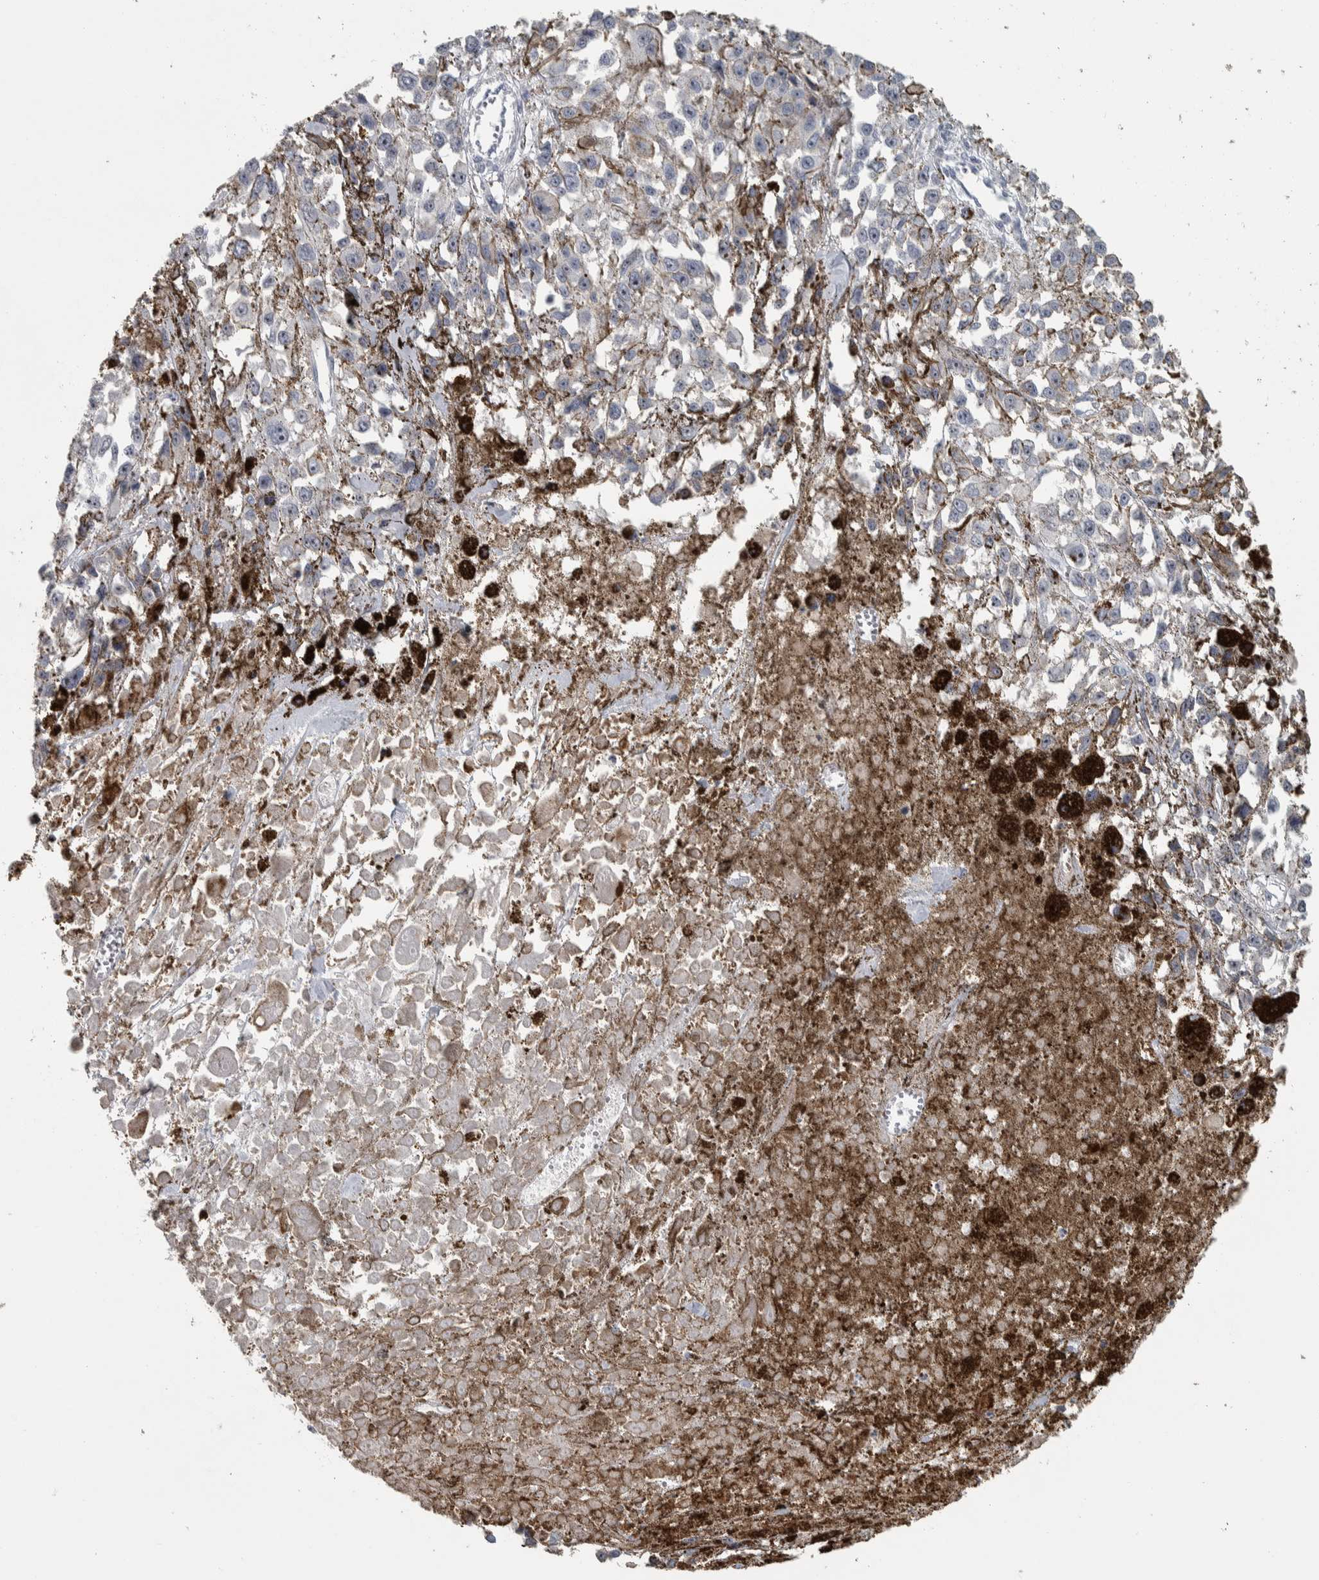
{"staining": {"intensity": "negative", "quantity": "none", "location": "none"}, "tissue": "melanoma", "cell_type": "Tumor cells", "image_type": "cancer", "snomed": [{"axis": "morphology", "description": "Malignant melanoma, Metastatic site"}, {"axis": "topography", "description": "Lymph node"}], "caption": "An immunohistochemistry (IHC) micrograph of malignant melanoma (metastatic site) is shown. There is no staining in tumor cells of malignant melanoma (metastatic site).", "gene": "DCAF10", "patient": {"sex": "male", "age": 59}}